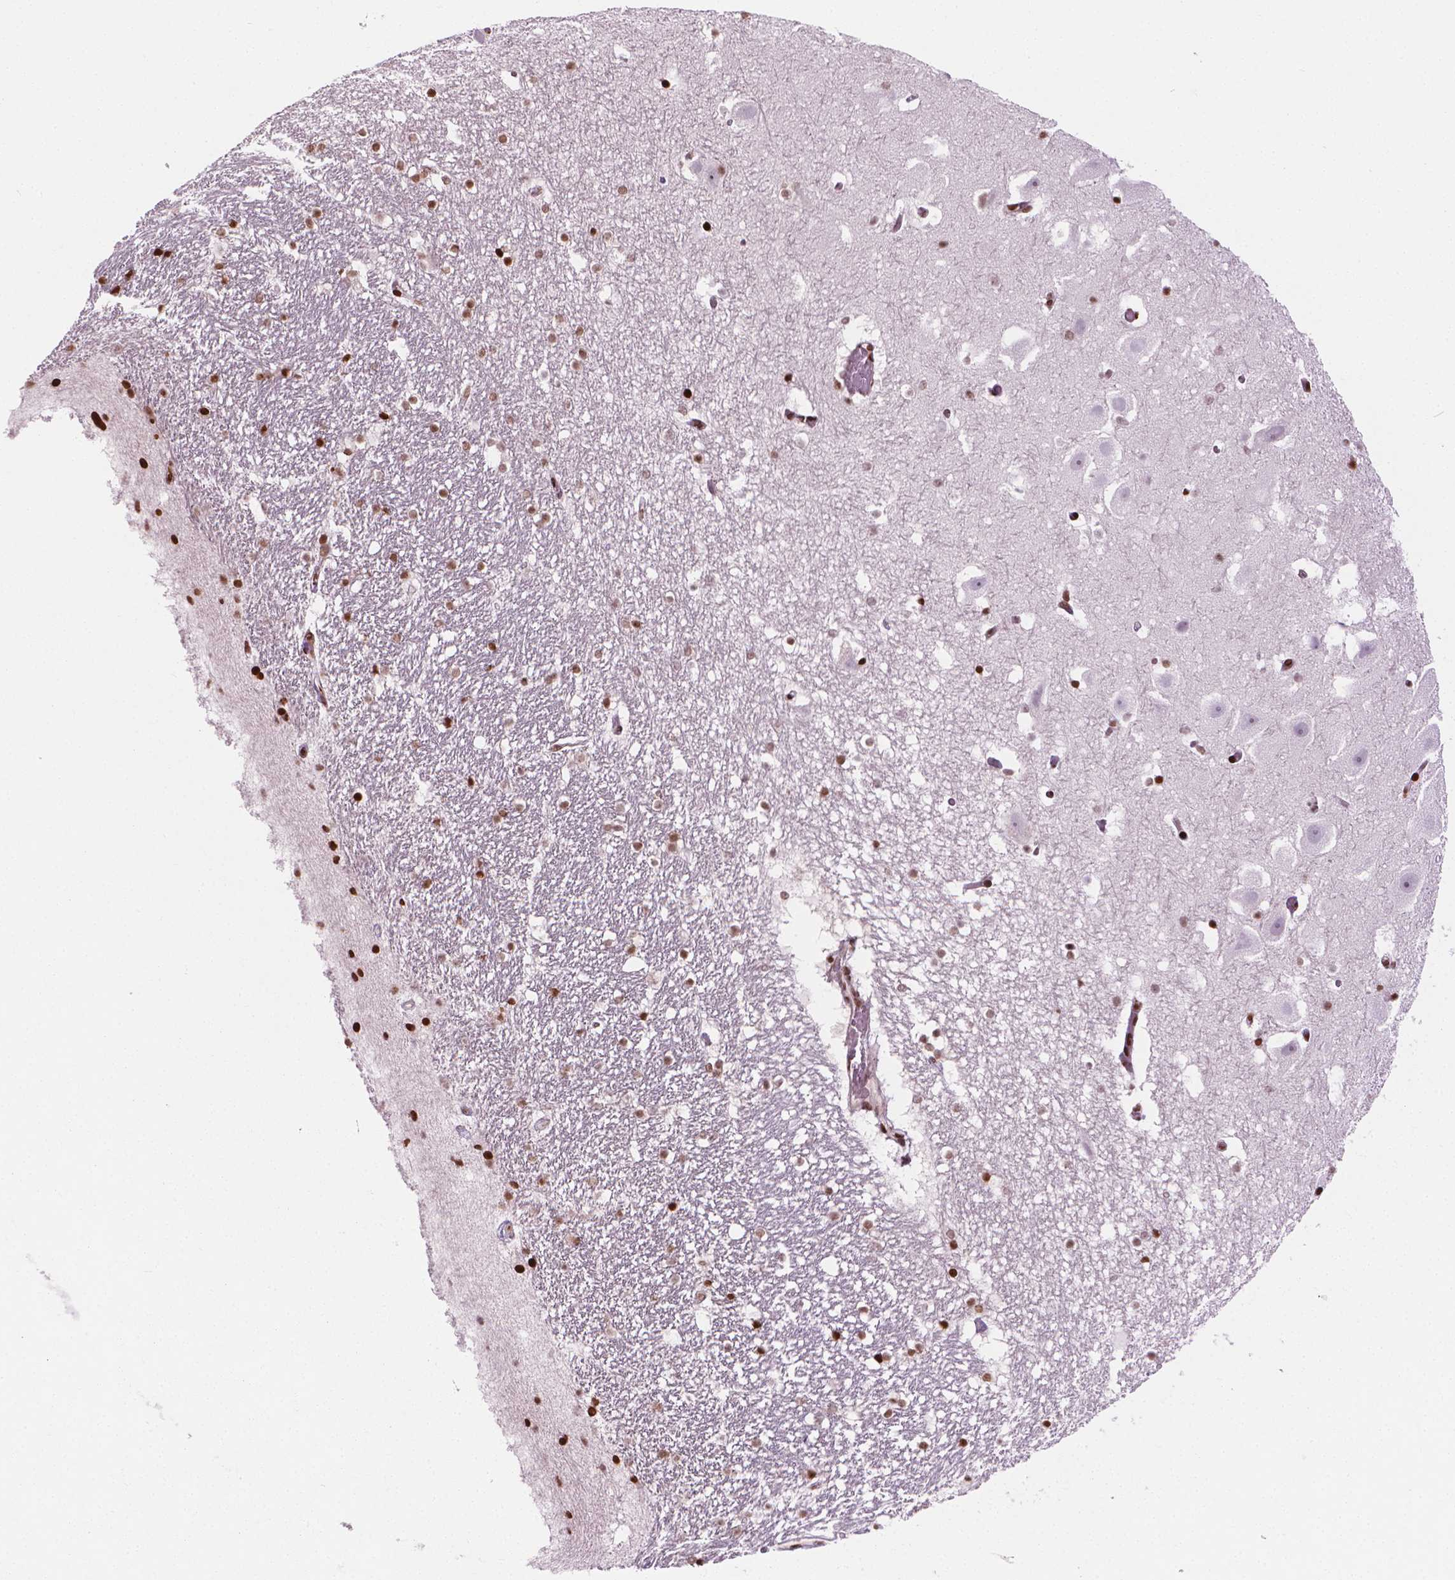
{"staining": {"intensity": "strong", "quantity": "25%-75%", "location": "nuclear"}, "tissue": "hippocampus", "cell_type": "Glial cells", "image_type": "normal", "snomed": [{"axis": "morphology", "description": "Normal tissue, NOS"}, {"axis": "topography", "description": "Hippocampus"}], "caption": "DAB (3,3'-diaminobenzidine) immunohistochemical staining of normal human hippocampus exhibits strong nuclear protein staining in about 25%-75% of glial cells.", "gene": "PIP4K2A", "patient": {"sex": "male", "age": 26}}